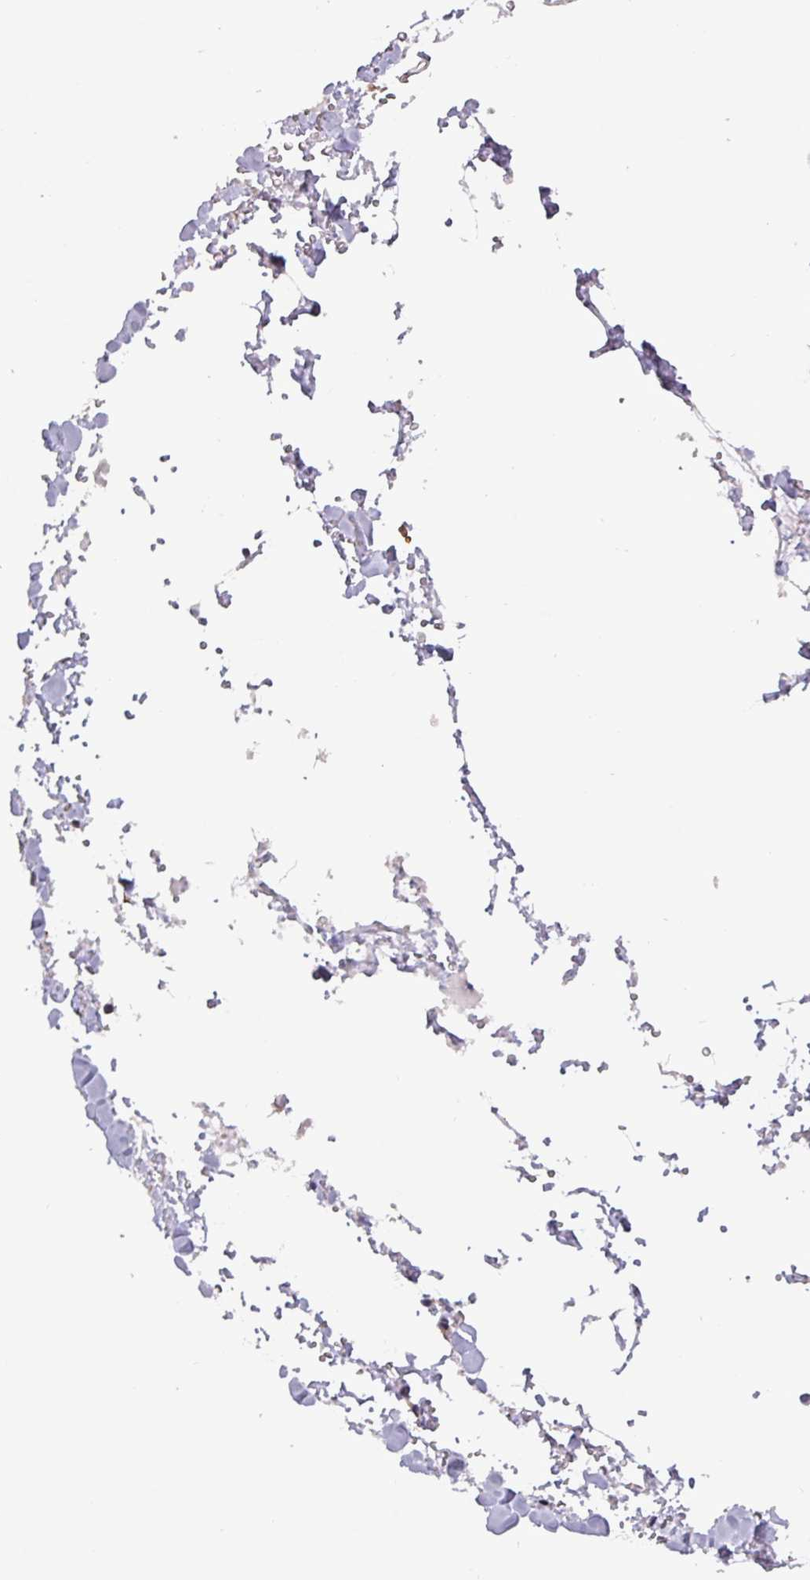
{"staining": {"intensity": "negative", "quantity": "none", "location": "none"}, "tissue": "adipose tissue", "cell_type": "Adipocytes", "image_type": "normal", "snomed": [{"axis": "morphology", "description": "Normal tissue, NOS"}, {"axis": "topography", "description": "Rectum"}, {"axis": "topography", "description": "Peripheral nerve tissue"}], "caption": "Adipocytes are negative for protein expression in normal human adipose tissue. The staining was performed using DAB (3,3'-diaminobenzidine) to visualize the protein expression in brown, while the nuclei were stained in blue with hematoxylin (Magnification: 20x).", "gene": "SCIN", "patient": {"sex": "female", "age": 69}}